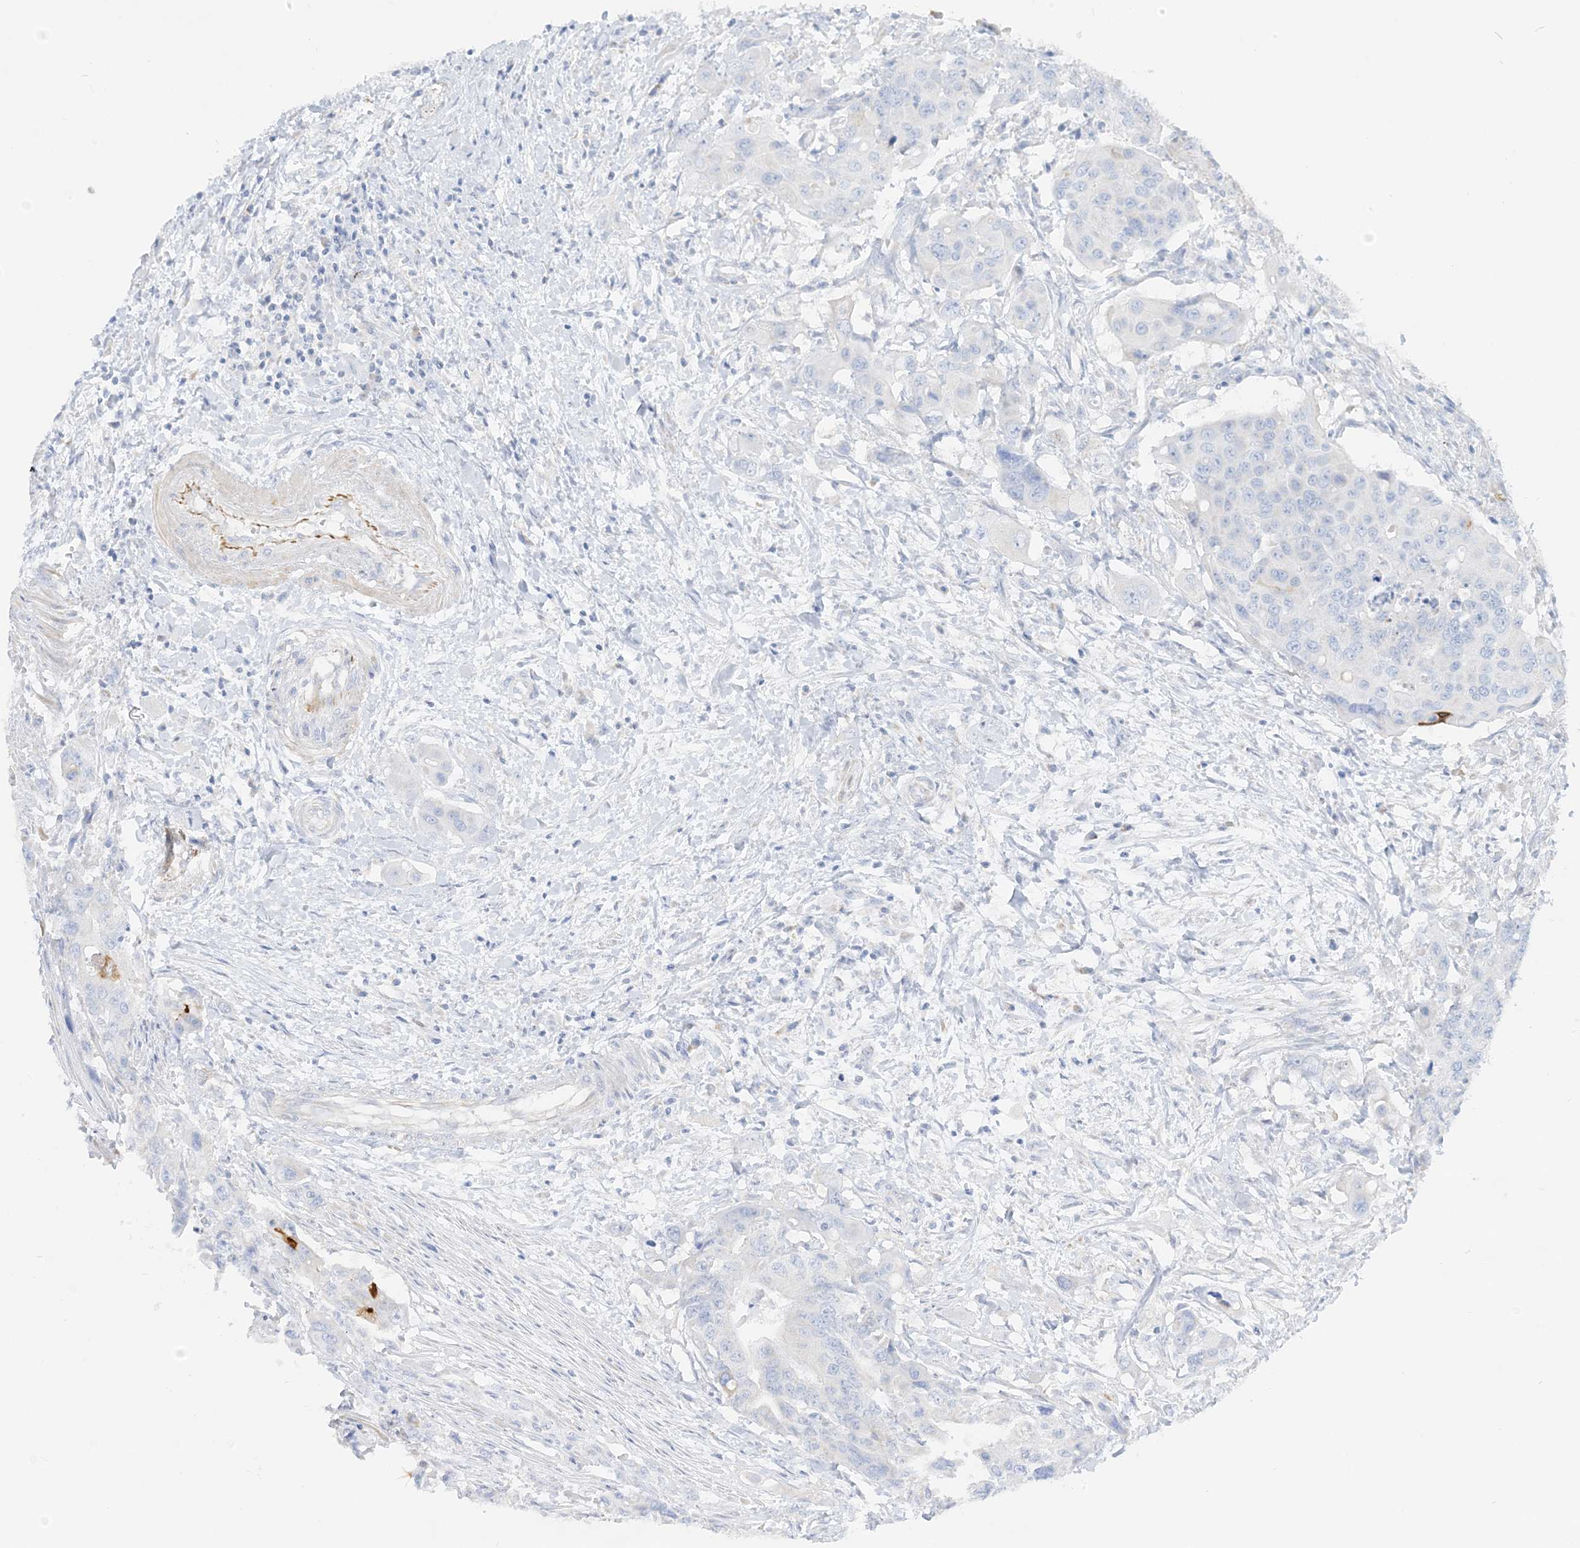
{"staining": {"intensity": "negative", "quantity": "none", "location": "none"}, "tissue": "colorectal cancer", "cell_type": "Tumor cells", "image_type": "cancer", "snomed": [{"axis": "morphology", "description": "Adenocarcinoma, NOS"}, {"axis": "topography", "description": "Colon"}], "caption": "Tumor cells are negative for protein expression in human colorectal cancer (adenocarcinoma).", "gene": "SLC26A3", "patient": {"sex": "male", "age": 77}}